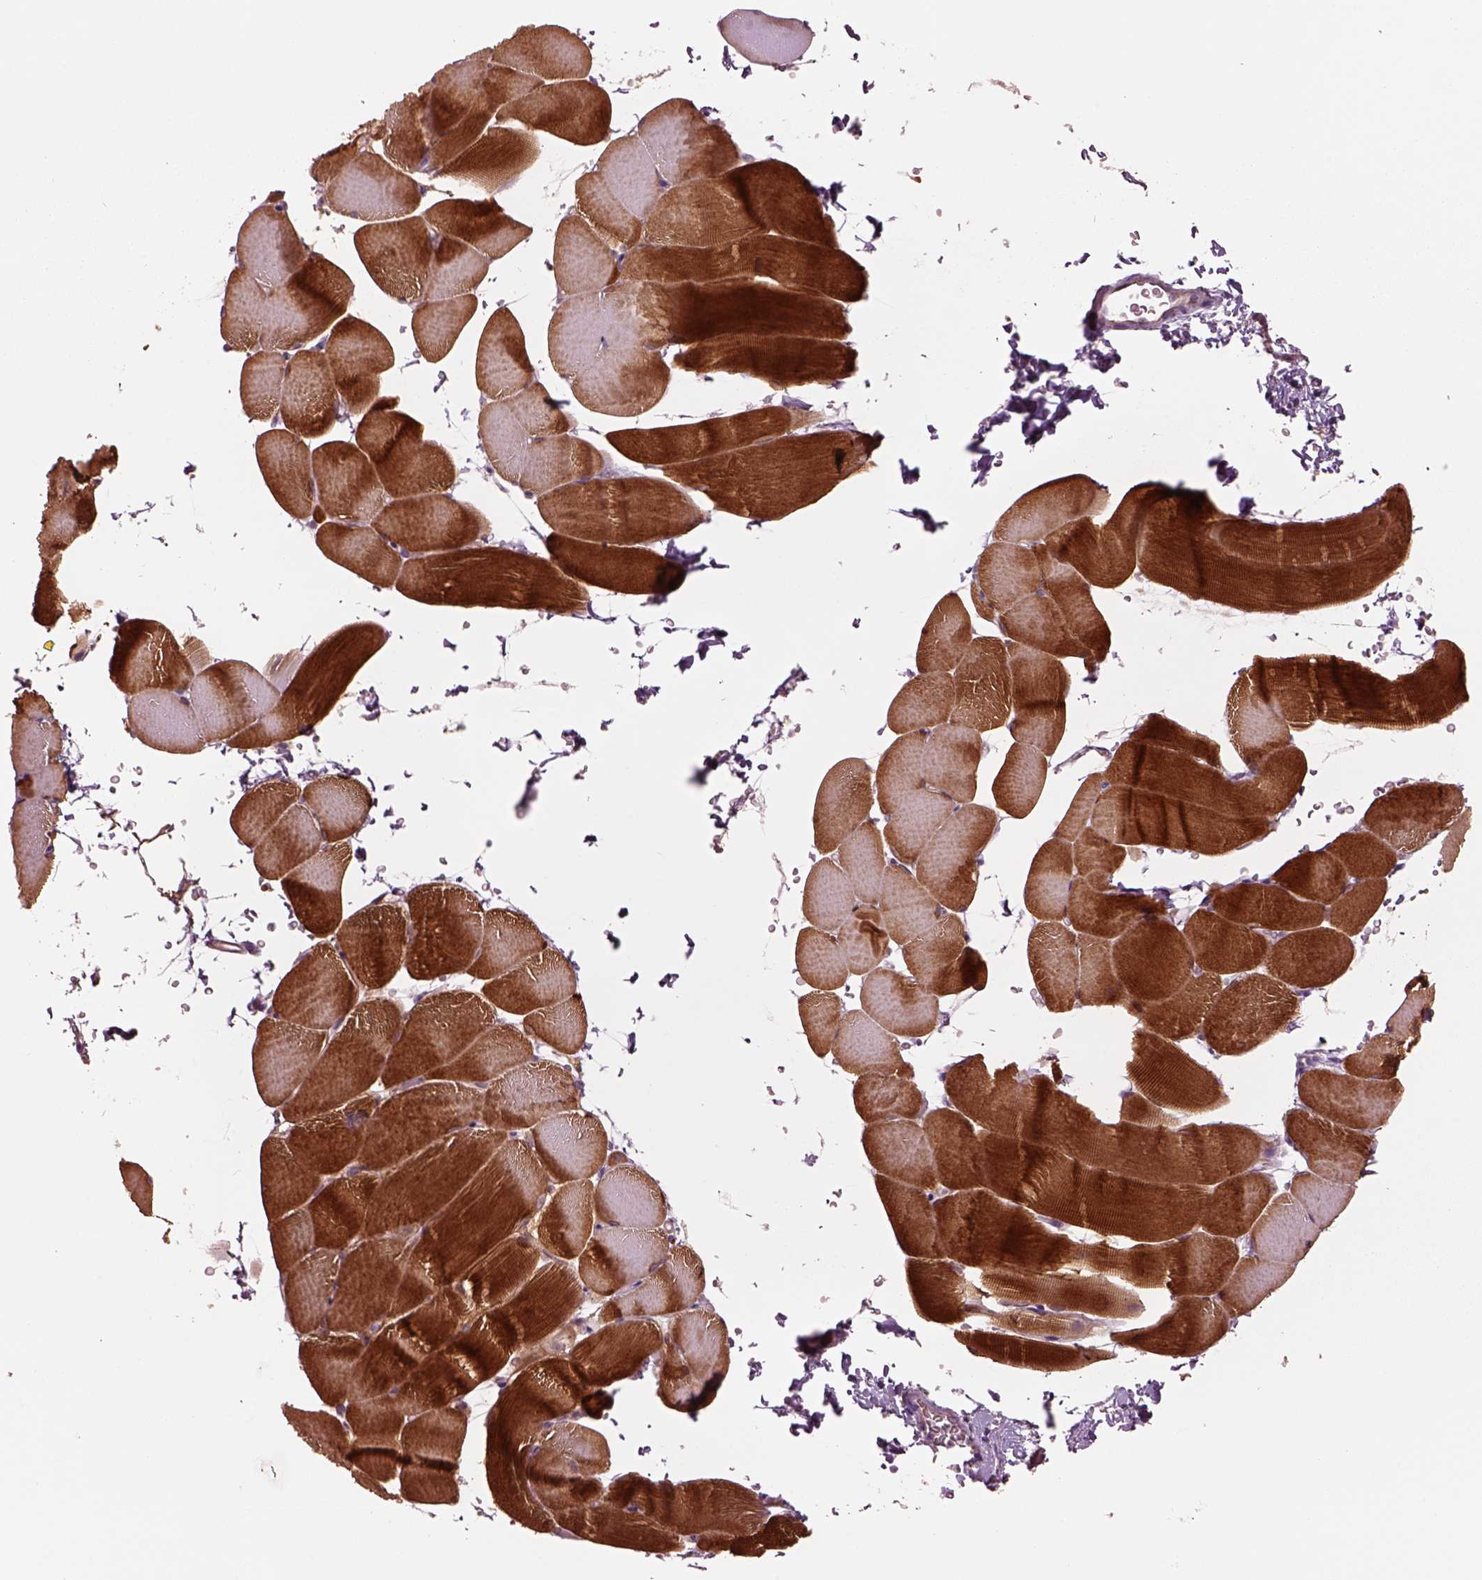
{"staining": {"intensity": "strong", "quantity": ">75%", "location": "cytoplasmic/membranous"}, "tissue": "skeletal muscle", "cell_type": "Myocytes", "image_type": "normal", "snomed": [{"axis": "morphology", "description": "Normal tissue, NOS"}, {"axis": "topography", "description": "Skeletal muscle"}], "caption": "High-magnification brightfield microscopy of unremarkable skeletal muscle stained with DAB (3,3'-diaminobenzidine) (brown) and counterstained with hematoxylin (blue). myocytes exhibit strong cytoplasmic/membranous expression is identified in approximately>75% of cells.", "gene": "PLPP7", "patient": {"sex": "female", "age": 37}}